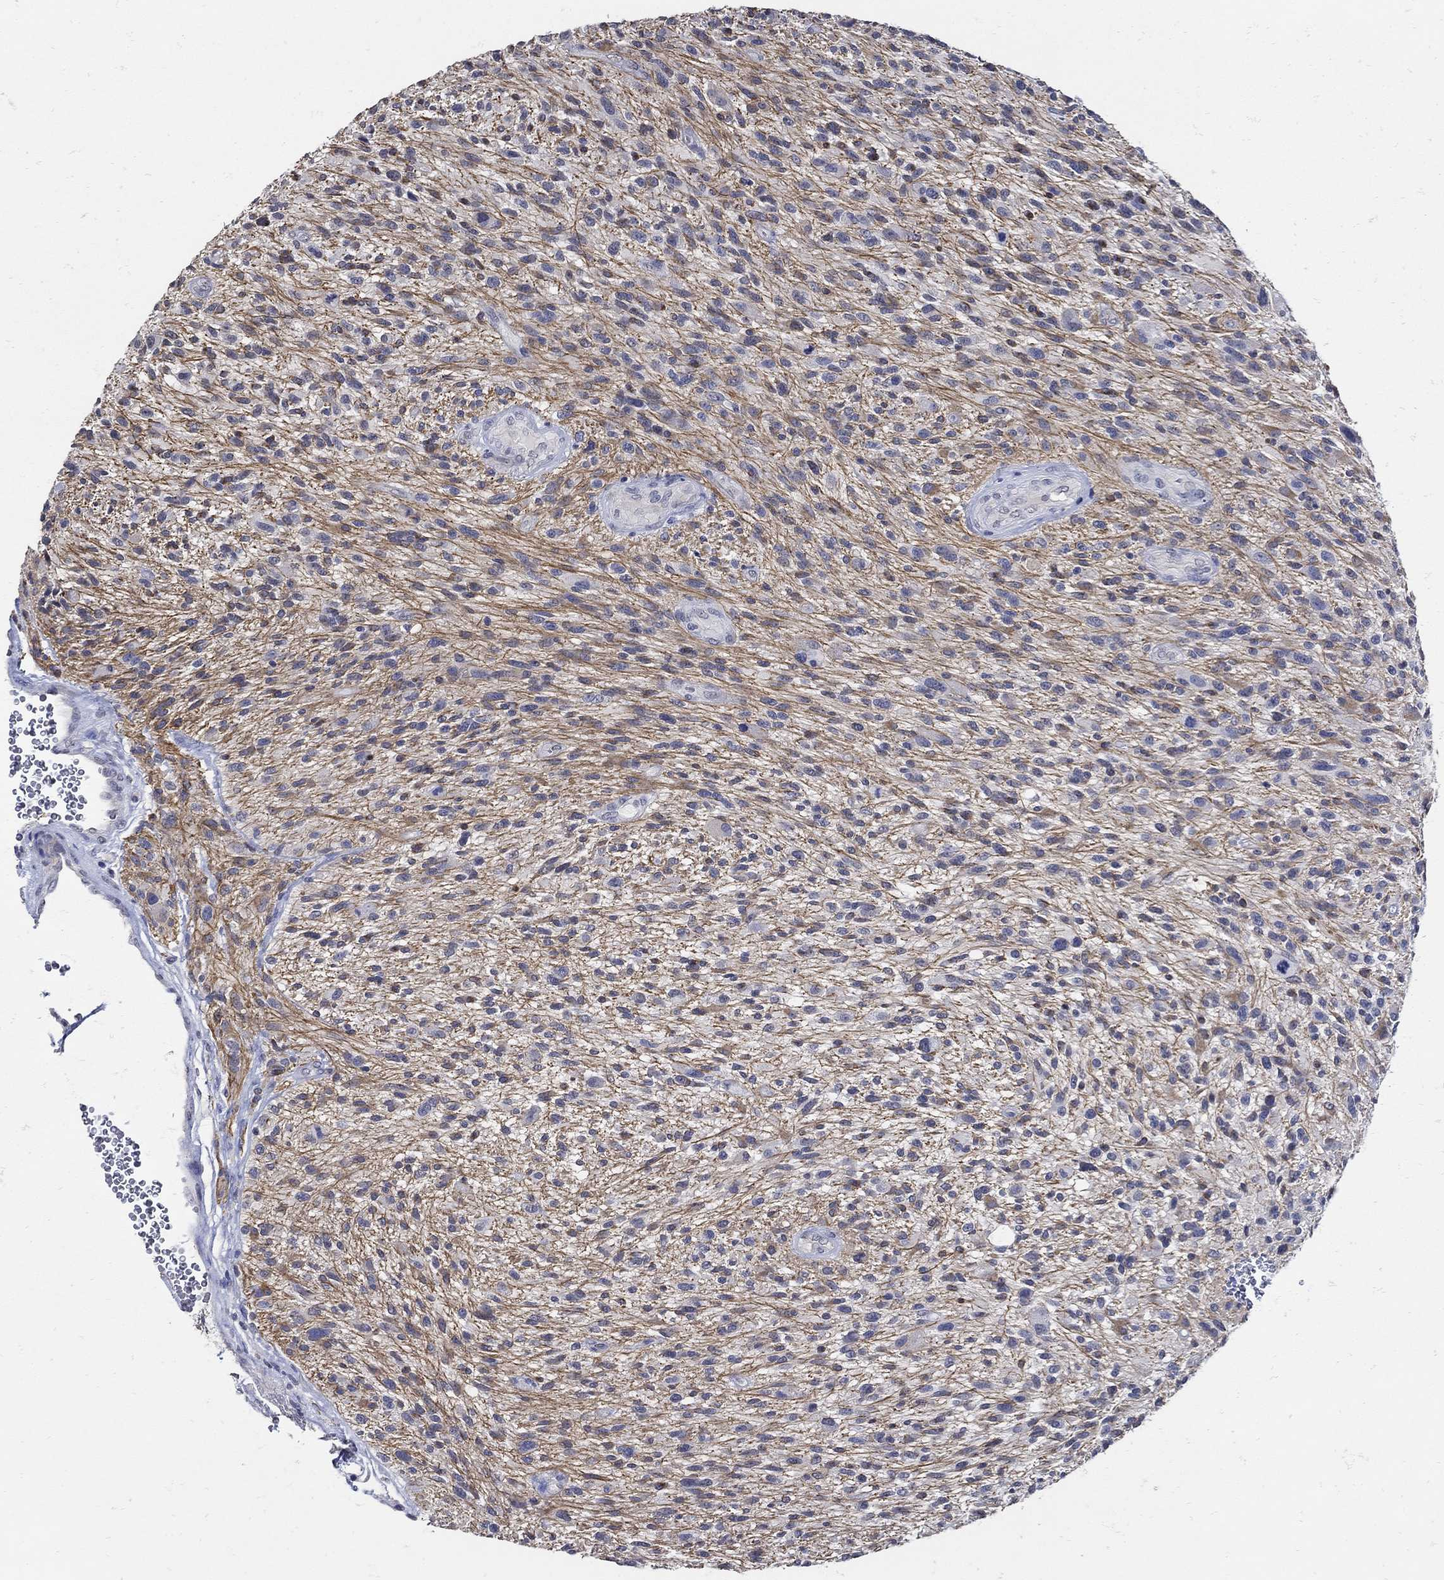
{"staining": {"intensity": "negative", "quantity": "none", "location": "none"}, "tissue": "glioma", "cell_type": "Tumor cells", "image_type": "cancer", "snomed": [{"axis": "morphology", "description": "Glioma, malignant, High grade"}, {"axis": "topography", "description": "Brain"}], "caption": "A micrograph of human glioma is negative for staining in tumor cells.", "gene": "KCNN3", "patient": {"sex": "male", "age": 47}}